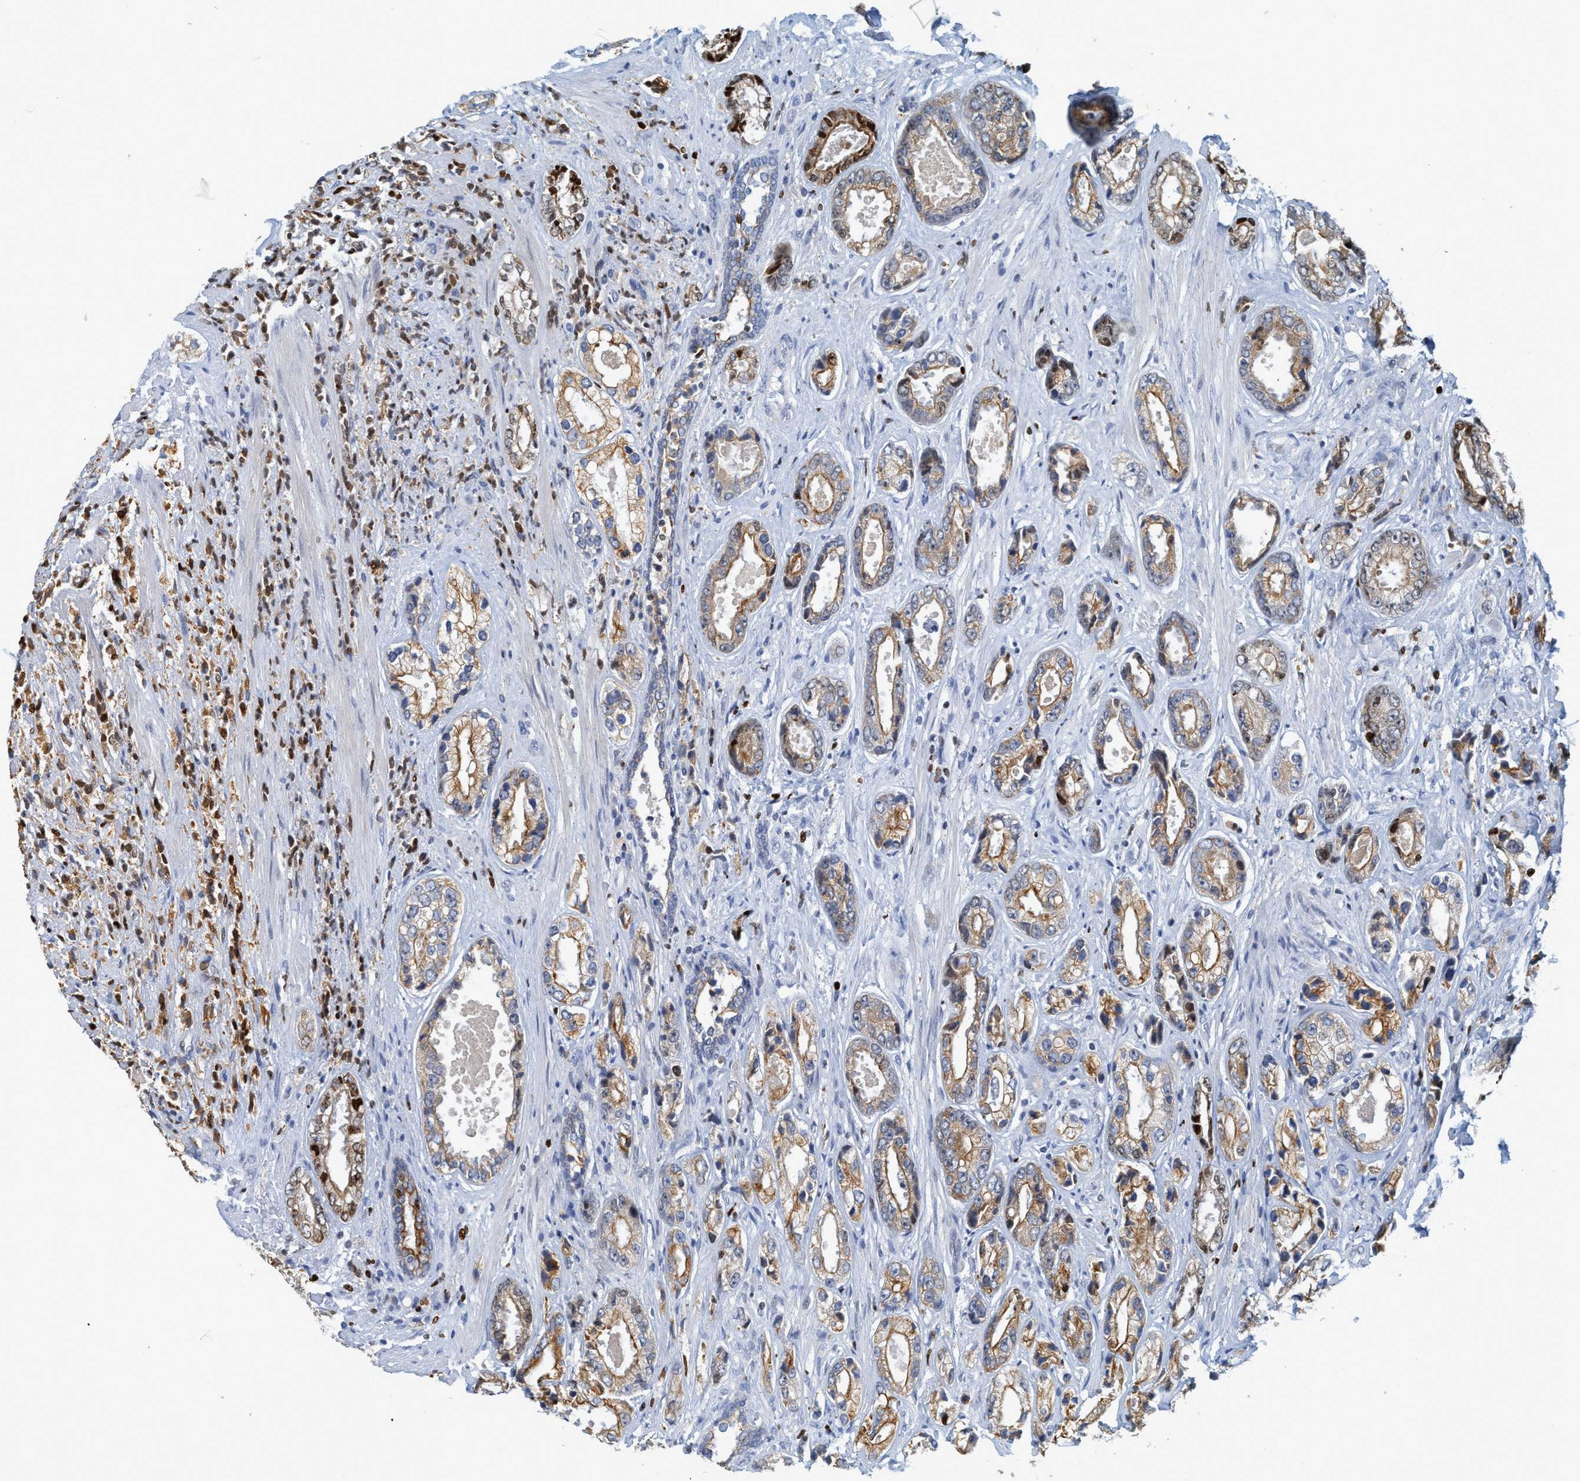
{"staining": {"intensity": "moderate", "quantity": ">75%", "location": "cytoplasmic/membranous"}, "tissue": "prostate cancer", "cell_type": "Tumor cells", "image_type": "cancer", "snomed": [{"axis": "morphology", "description": "Adenocarcinoma, High grade"}, {"axis": "topography", "description": "Prostate"}], "caption": "Immunohistochemical staining of human prostate cancer displays medium levels of moderate cytoplasmic/membranous positivity in about >75% of tumor cells. (DAB IHC with brightfield microscopy, high magnification).", "gene": "SH3D19", "patient": {"sex": "male", "age": 61}}